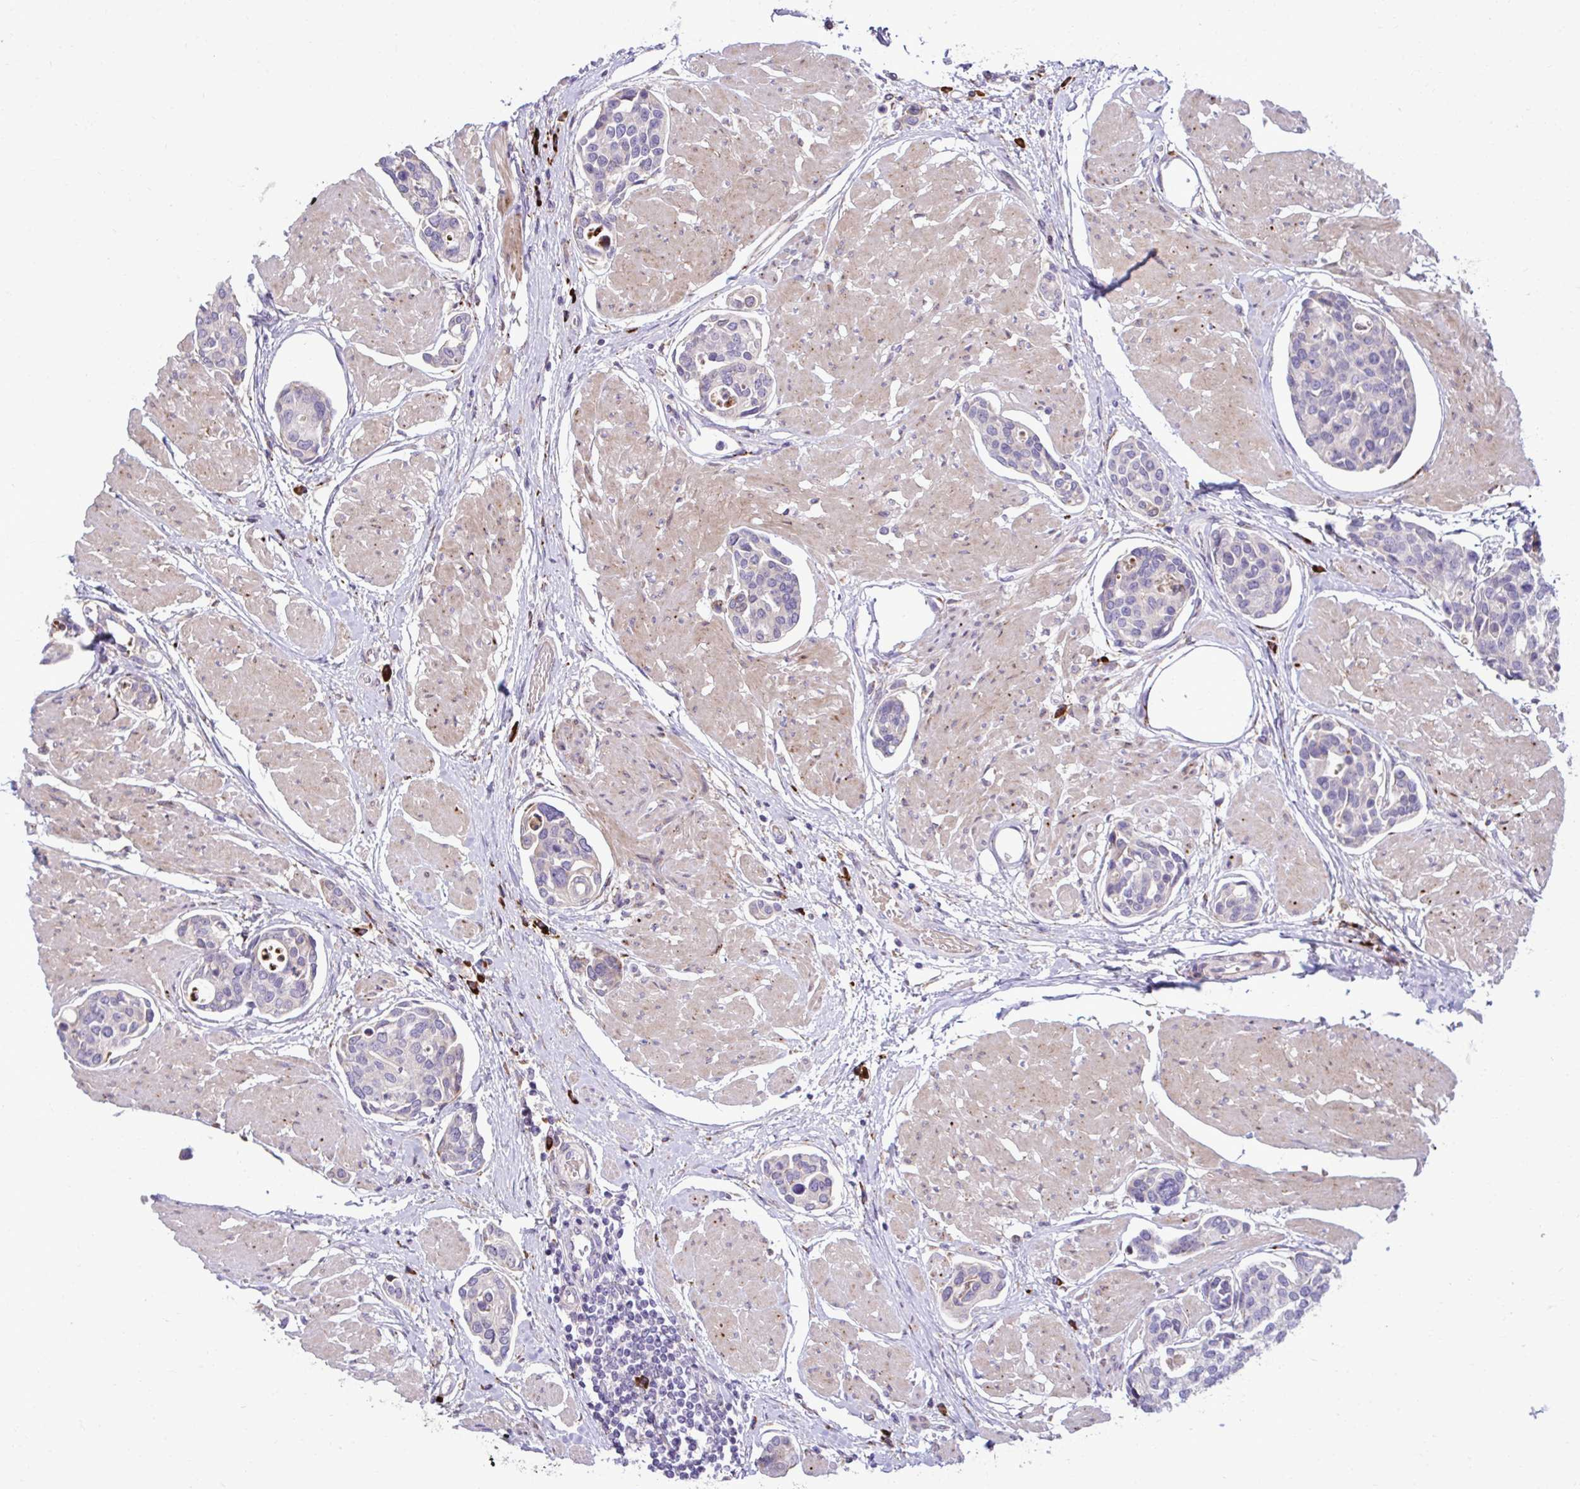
{"staining": {"intensity": "negative", "quantity": "none", "location": "none"}, "tissue": "urothelial cancer", "cell_type": "Tumor cells", "image_type": "cancer", "snomed": [{"axis": "morphology", "description": "Urothelial carcinoma, High grade"}, {"axis": "topography", "description": "Urinary bladder"}], "caption": "This is an IHC photomicrograph of urothelial cancer. There is no staining in tumor cells.", "gene": "LIMS1", "patient": {"sex": "male", "age": 78}}